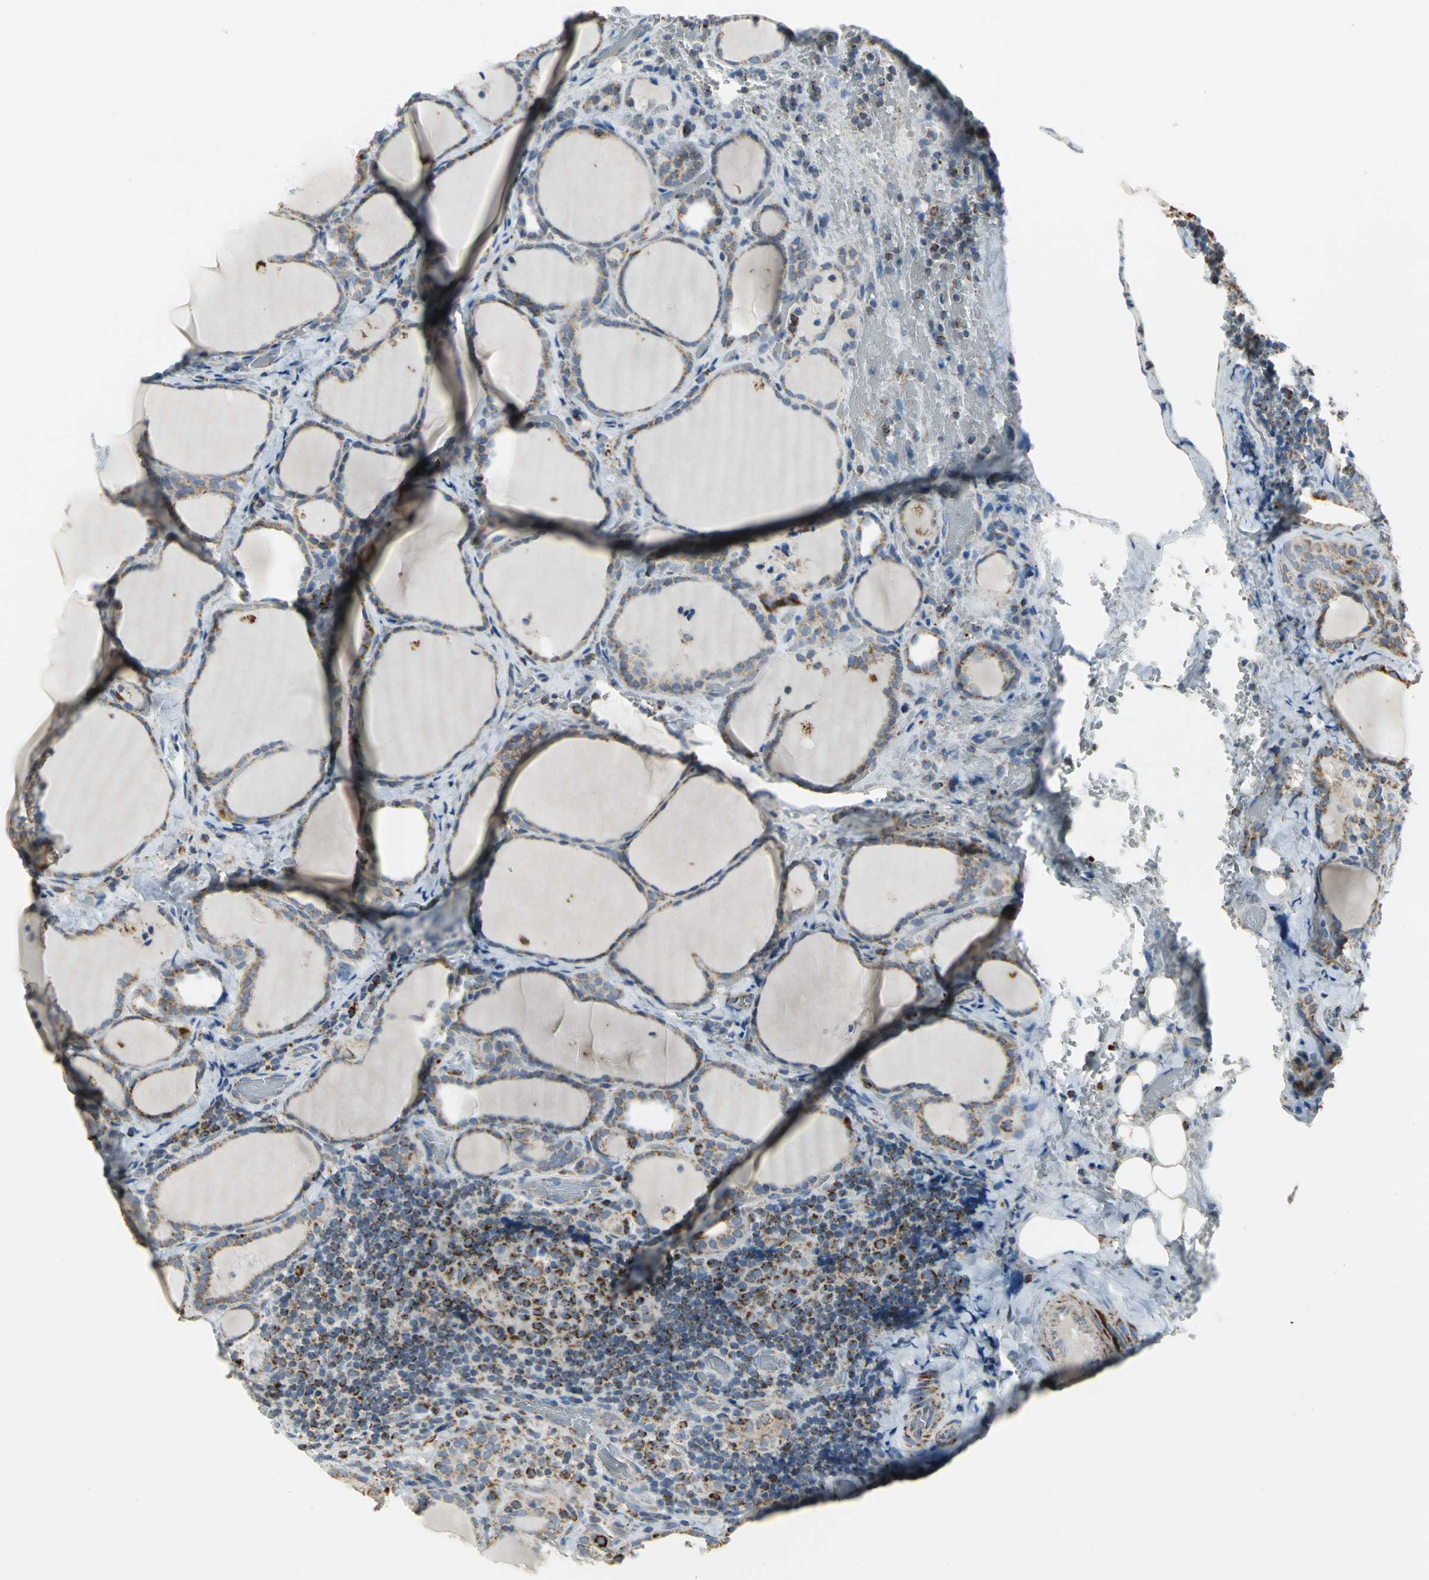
{"staining": {"intensity": "strong", "quantity": ">75%", "location": "cytoplasmic/membranous"}, "tissue": "thyroid cancer", "cell_type": "Tumor cells", "image_type": "cancer", "snomed": [{"axis": "morphology", "description": "Papillary adenocarcinoma, NOS"}, {"axis": "topography", "description": "Thyroid gland"}], "caption": "Human thyroid cancer stained for a protein (brown) reveals strong cytoplasmic/membranous positive staining in about >75% of tumor cells.", "gene": "NTRK1", "patient": {"sex": "female", "age": 30}}